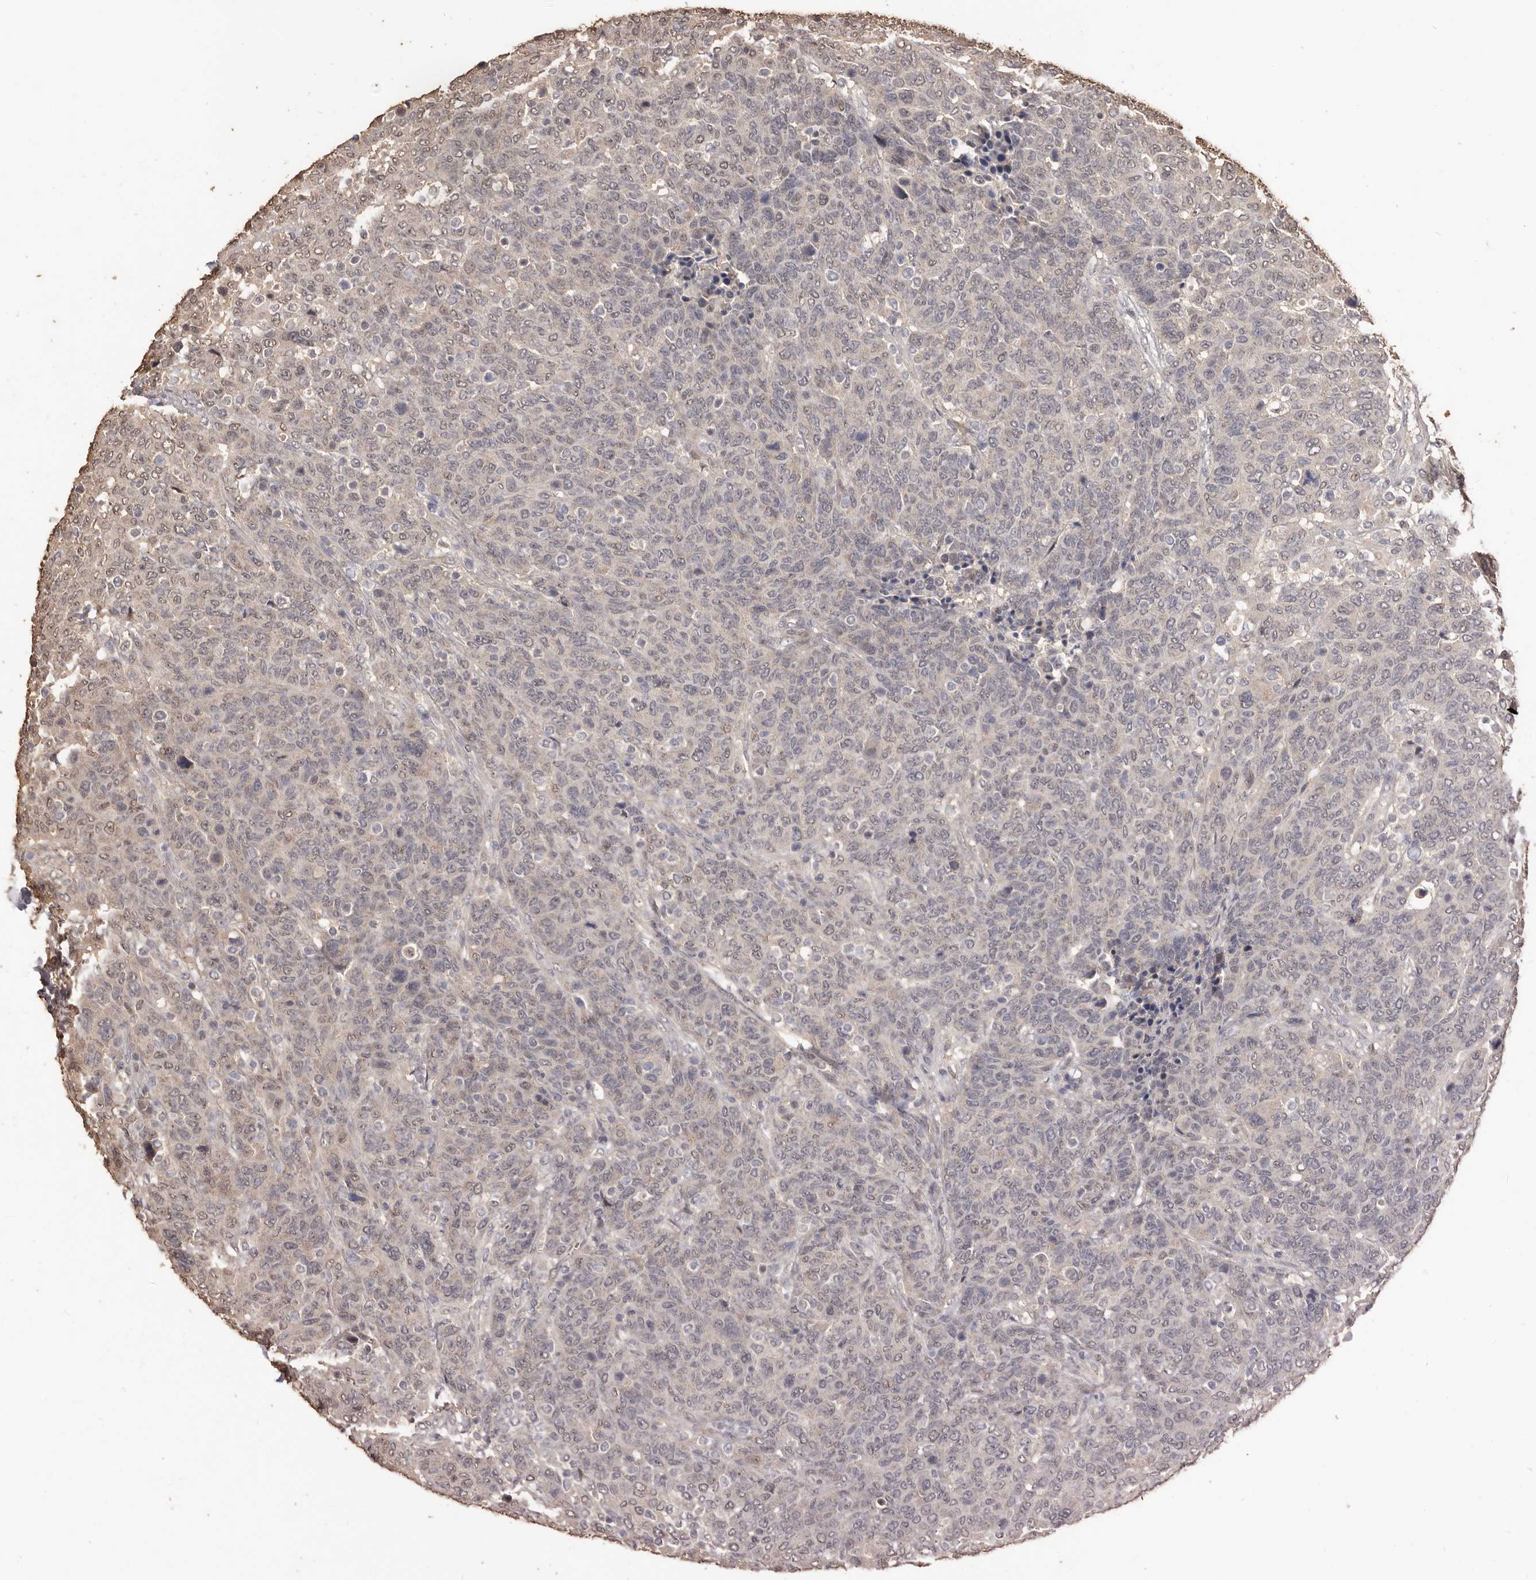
{"staining": {"intensity": "negative", "quantity": "none", "location": "none"}, "tissue": "breast cancer", "cell_type": "Tumor cells", "image_type": "cancer", "snomed": [{"axis": "morphology", "description": "Duct carcinoma"}, {"axis": "topography", "description": "Breast"}], "caption": "High power microscopy photomicrograph of an immunohistochemistry photomicrograph of breast intraductal carcinoma, revealing no significant staining in tumor cells.", "gene": "INAVA", "patient": {"sex": "female", "age": 37}}